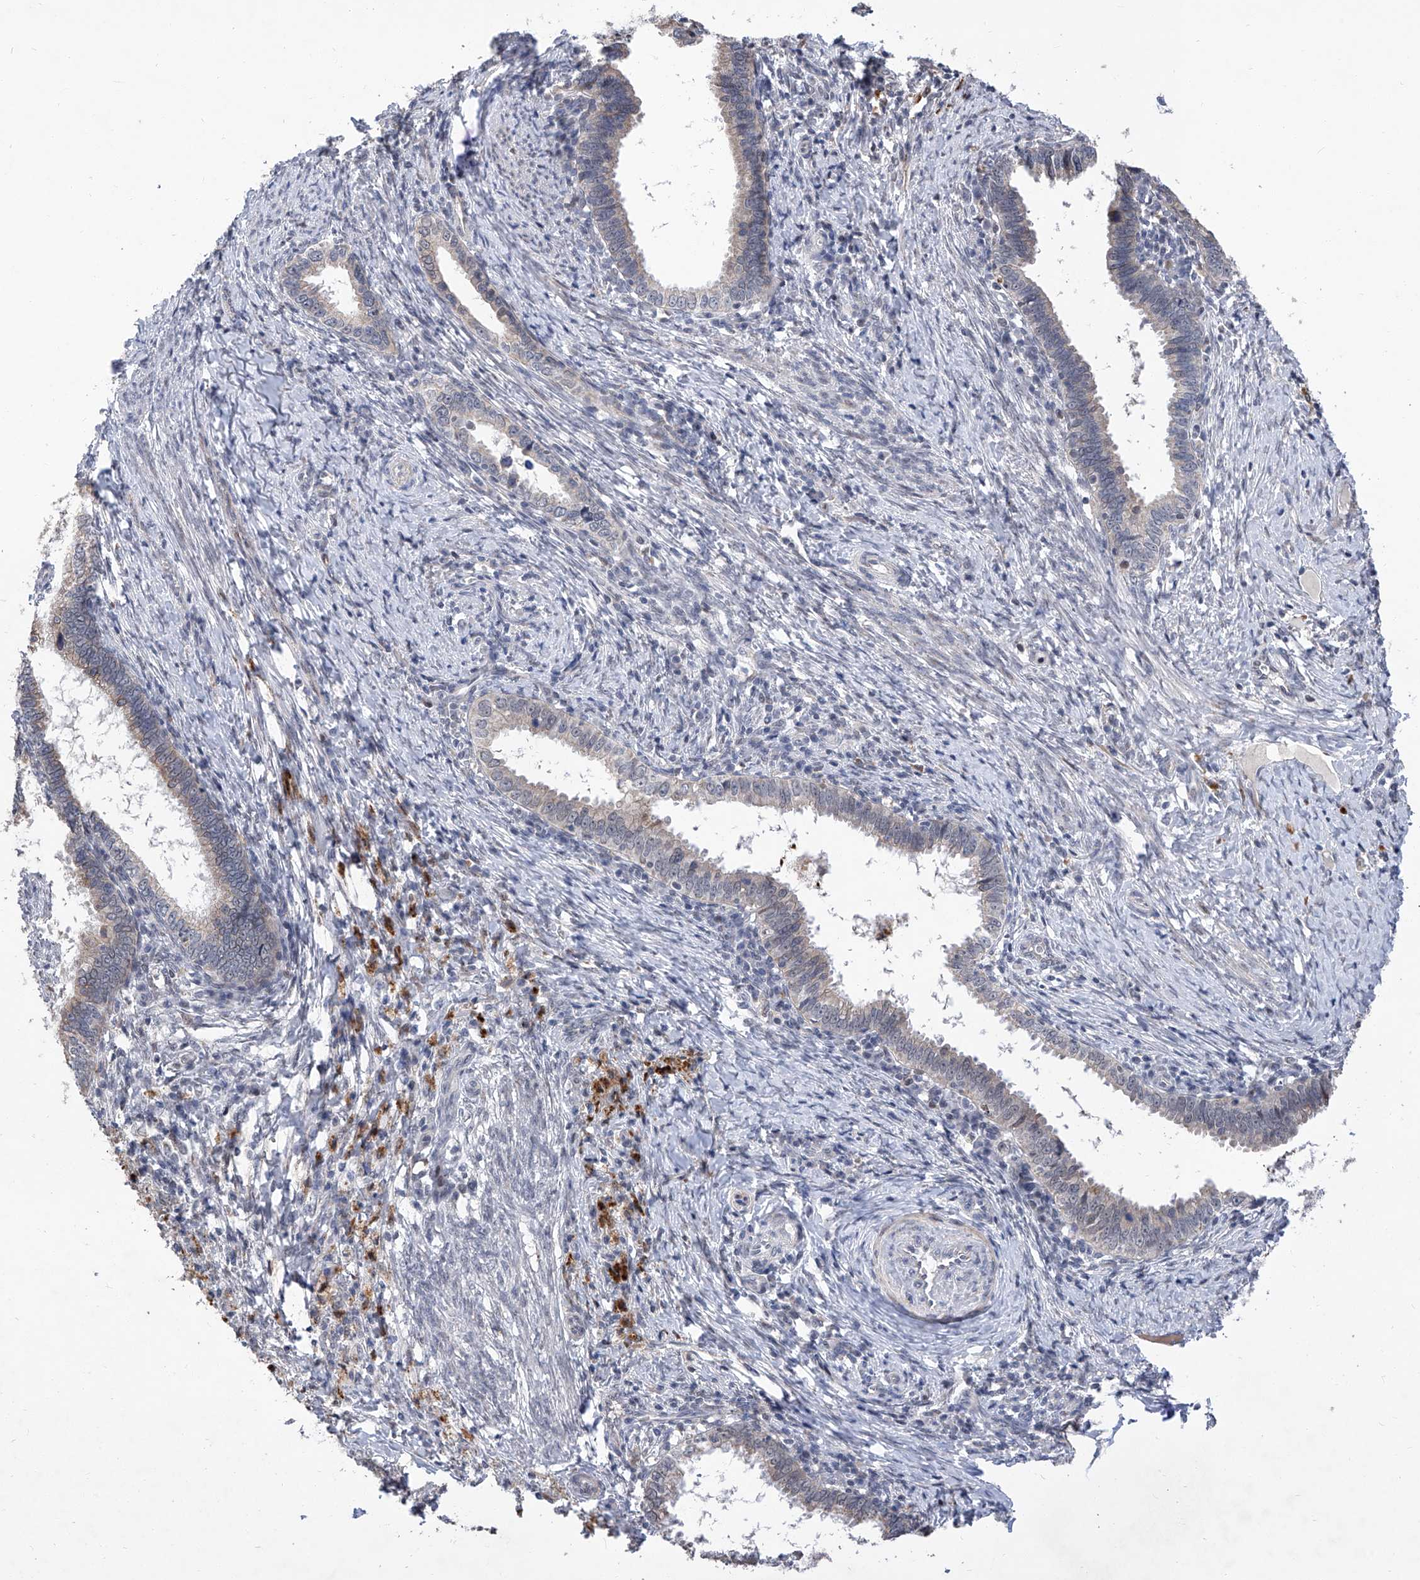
{"staining": {"intensity": "negative", "quantity": "none", "location": "none"}, "tissue": "cervical cancer", "cell_type": "Tumor cells", "image_type": "cancer", "snomed": [{"axis": "morphology", "description": "Adenocarcinoma, NOS"}, {"axis": "topography", "description": "Cervix"}], "caption": "Photomicrograph shows no significant protein expression in tumor cells of cervical adenocarcinoma.", "gene": "FARP2", "patient": {"sex": "female", "age": 36}}